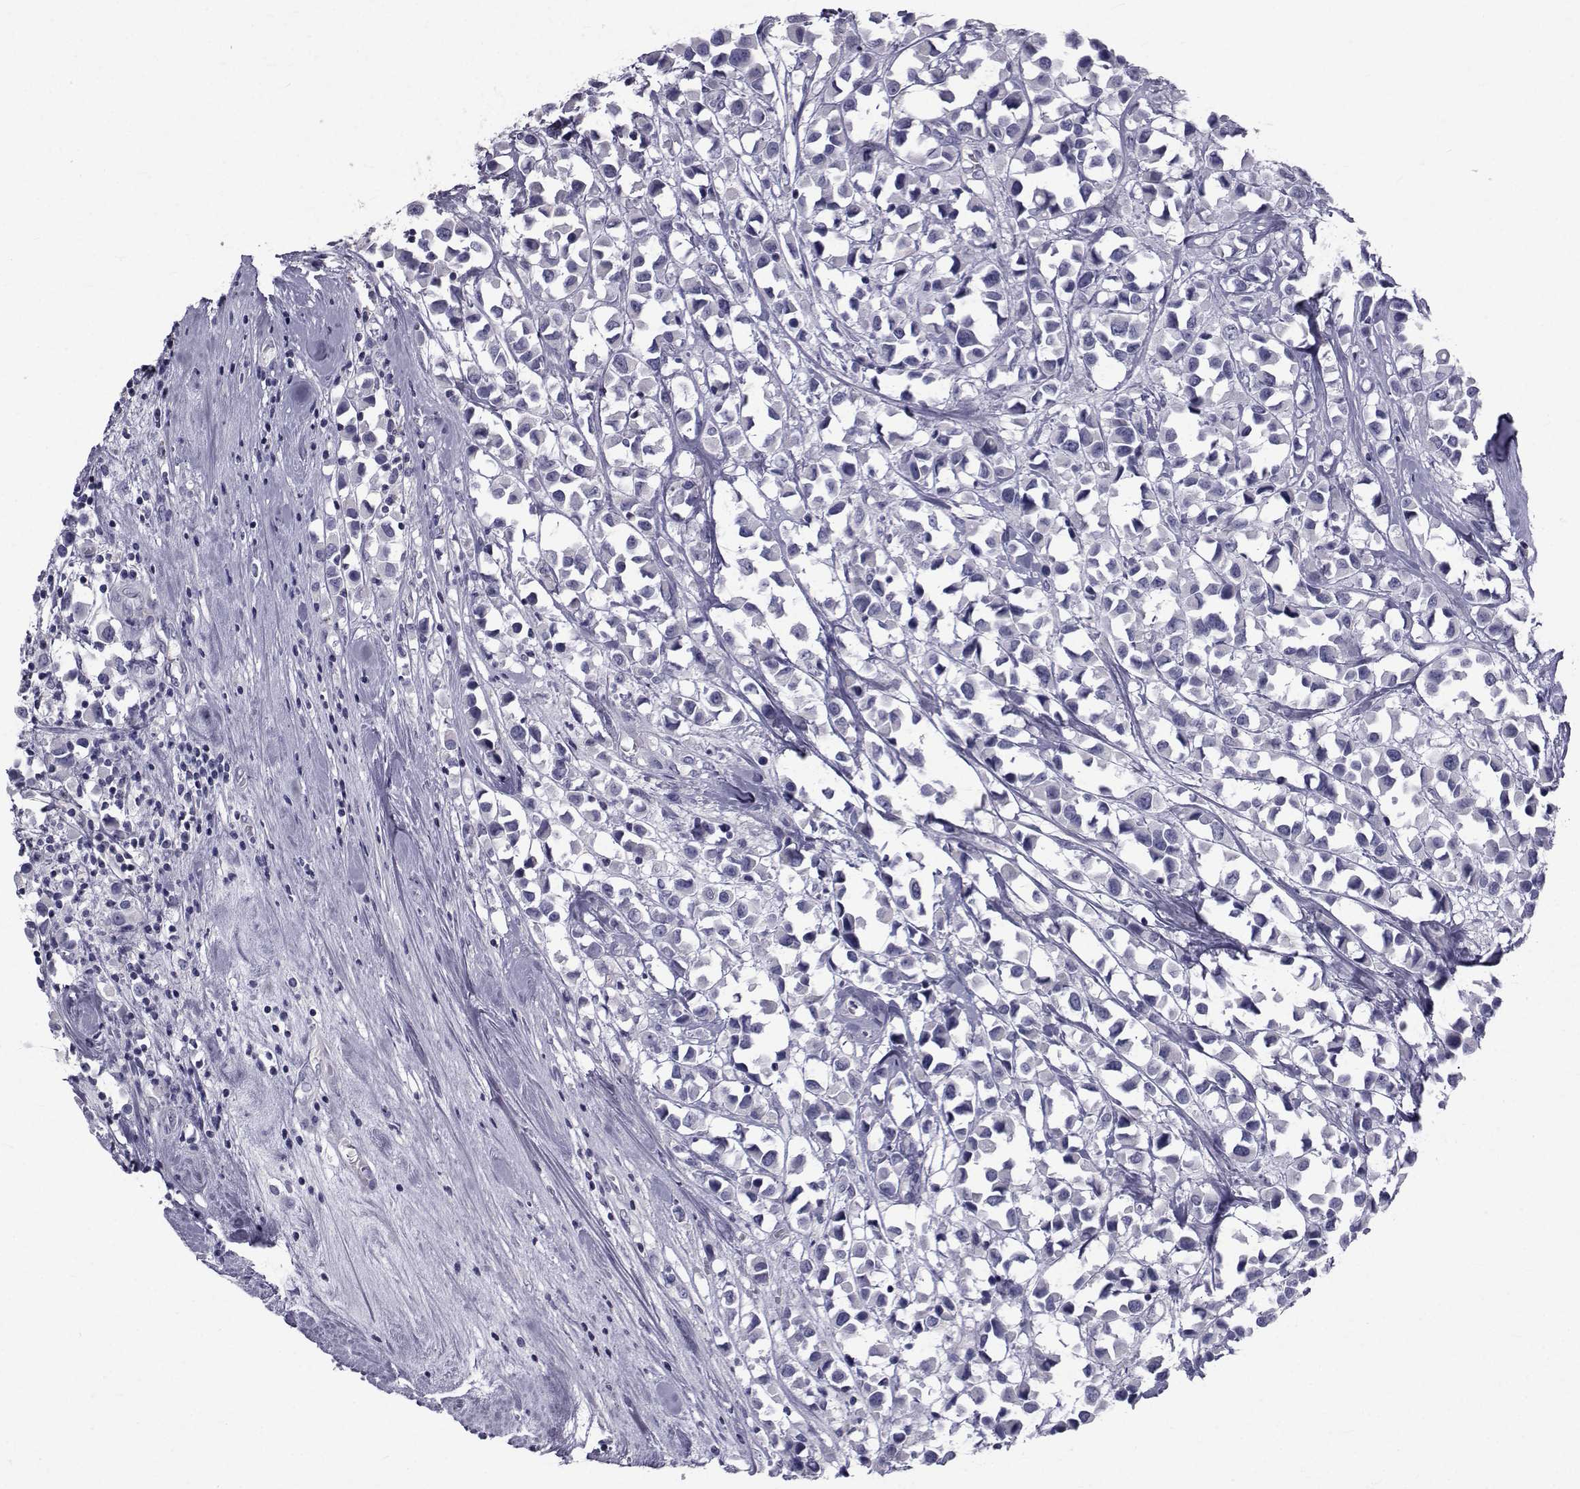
{"staining": {"intensity": "negative", "quantity": "none", "location": "none"}, "tissue": "breast cancer", "cell_type": "Tumor cells", "image_type": "cancer", "snomed": [{"axis": "morphology", "description": "Duct carcinoma"}, {"axis": "topography", "description": "Breast"}], "caption": "DAB (3,3'-diaminobenzidine) immunohistochemical staining of breast cancer shows no significant positivity in tumor cells.", "gene": "FDXR", "patient": {"sex": "female", "age": 61}}